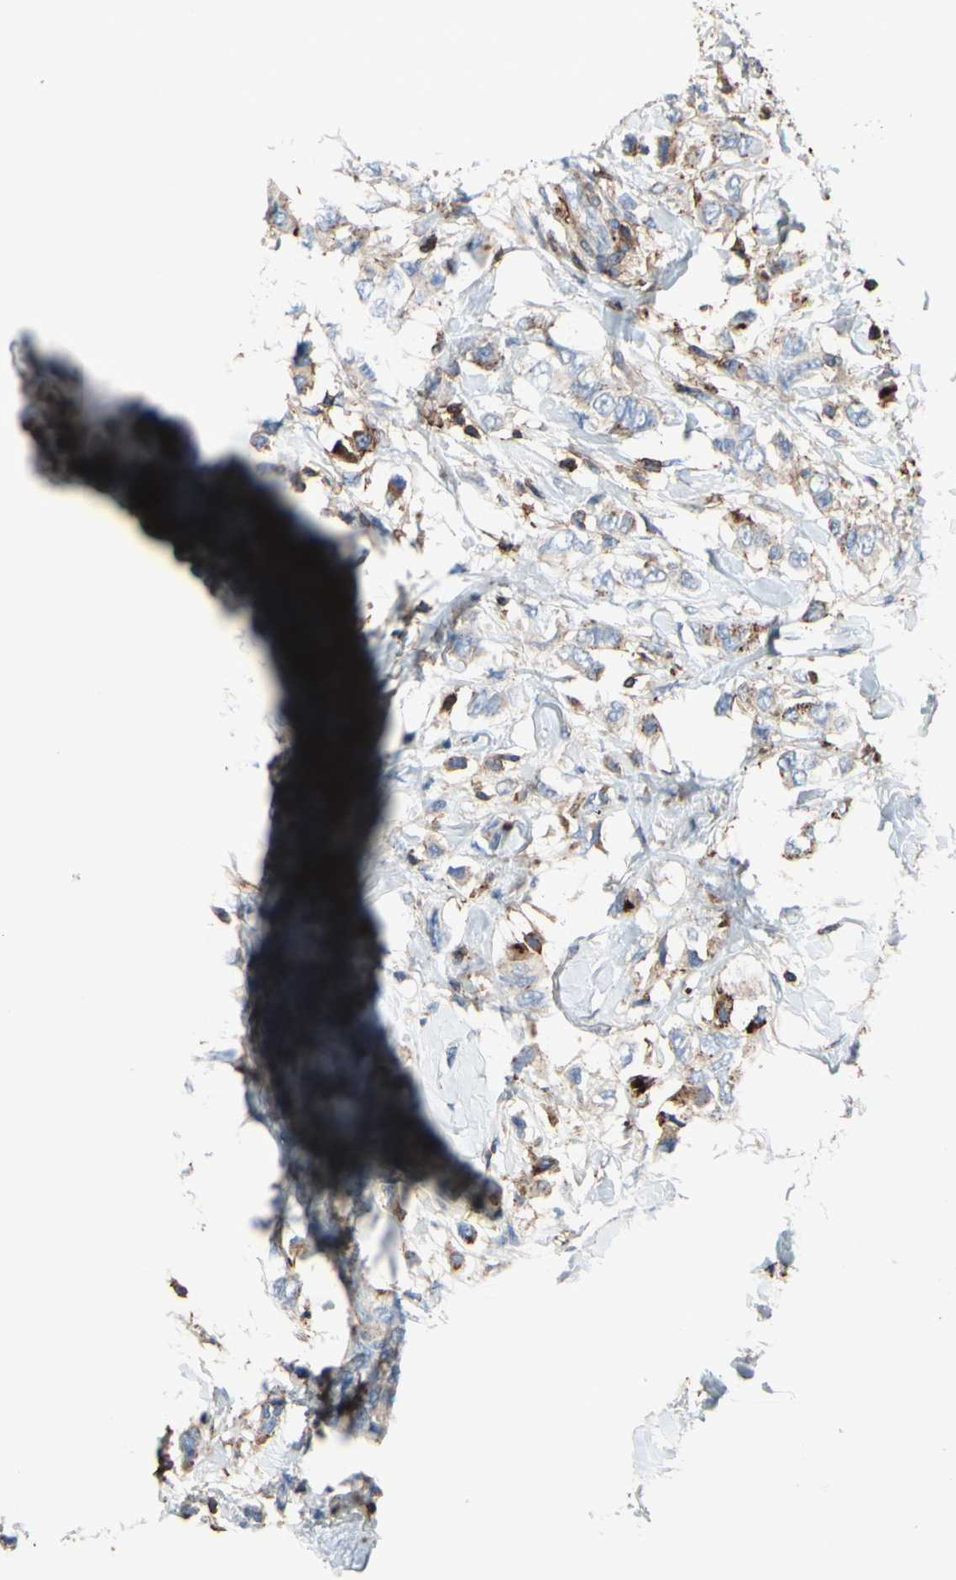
{"staining": {"intensity": "weak", "quantity": ">75%", "location": "cytoplasmic/membranous"}, "tissue": "breast cancer", "cell_type": "Tumor cells", "image_type": "cancer", "snomed": [{"axis": "morphology", "description": "Duct carcinoma"}, {"axis": "topography", "description": "Breast"}], "caption": "A low amount of weak cytoplasmic/membranous staining is seen in approximately >75% of tumor cells in intraductal carcinoma (breast) tissue.", "gene": "ANXA6", "patient": {"sex": "female", "age": 50}}